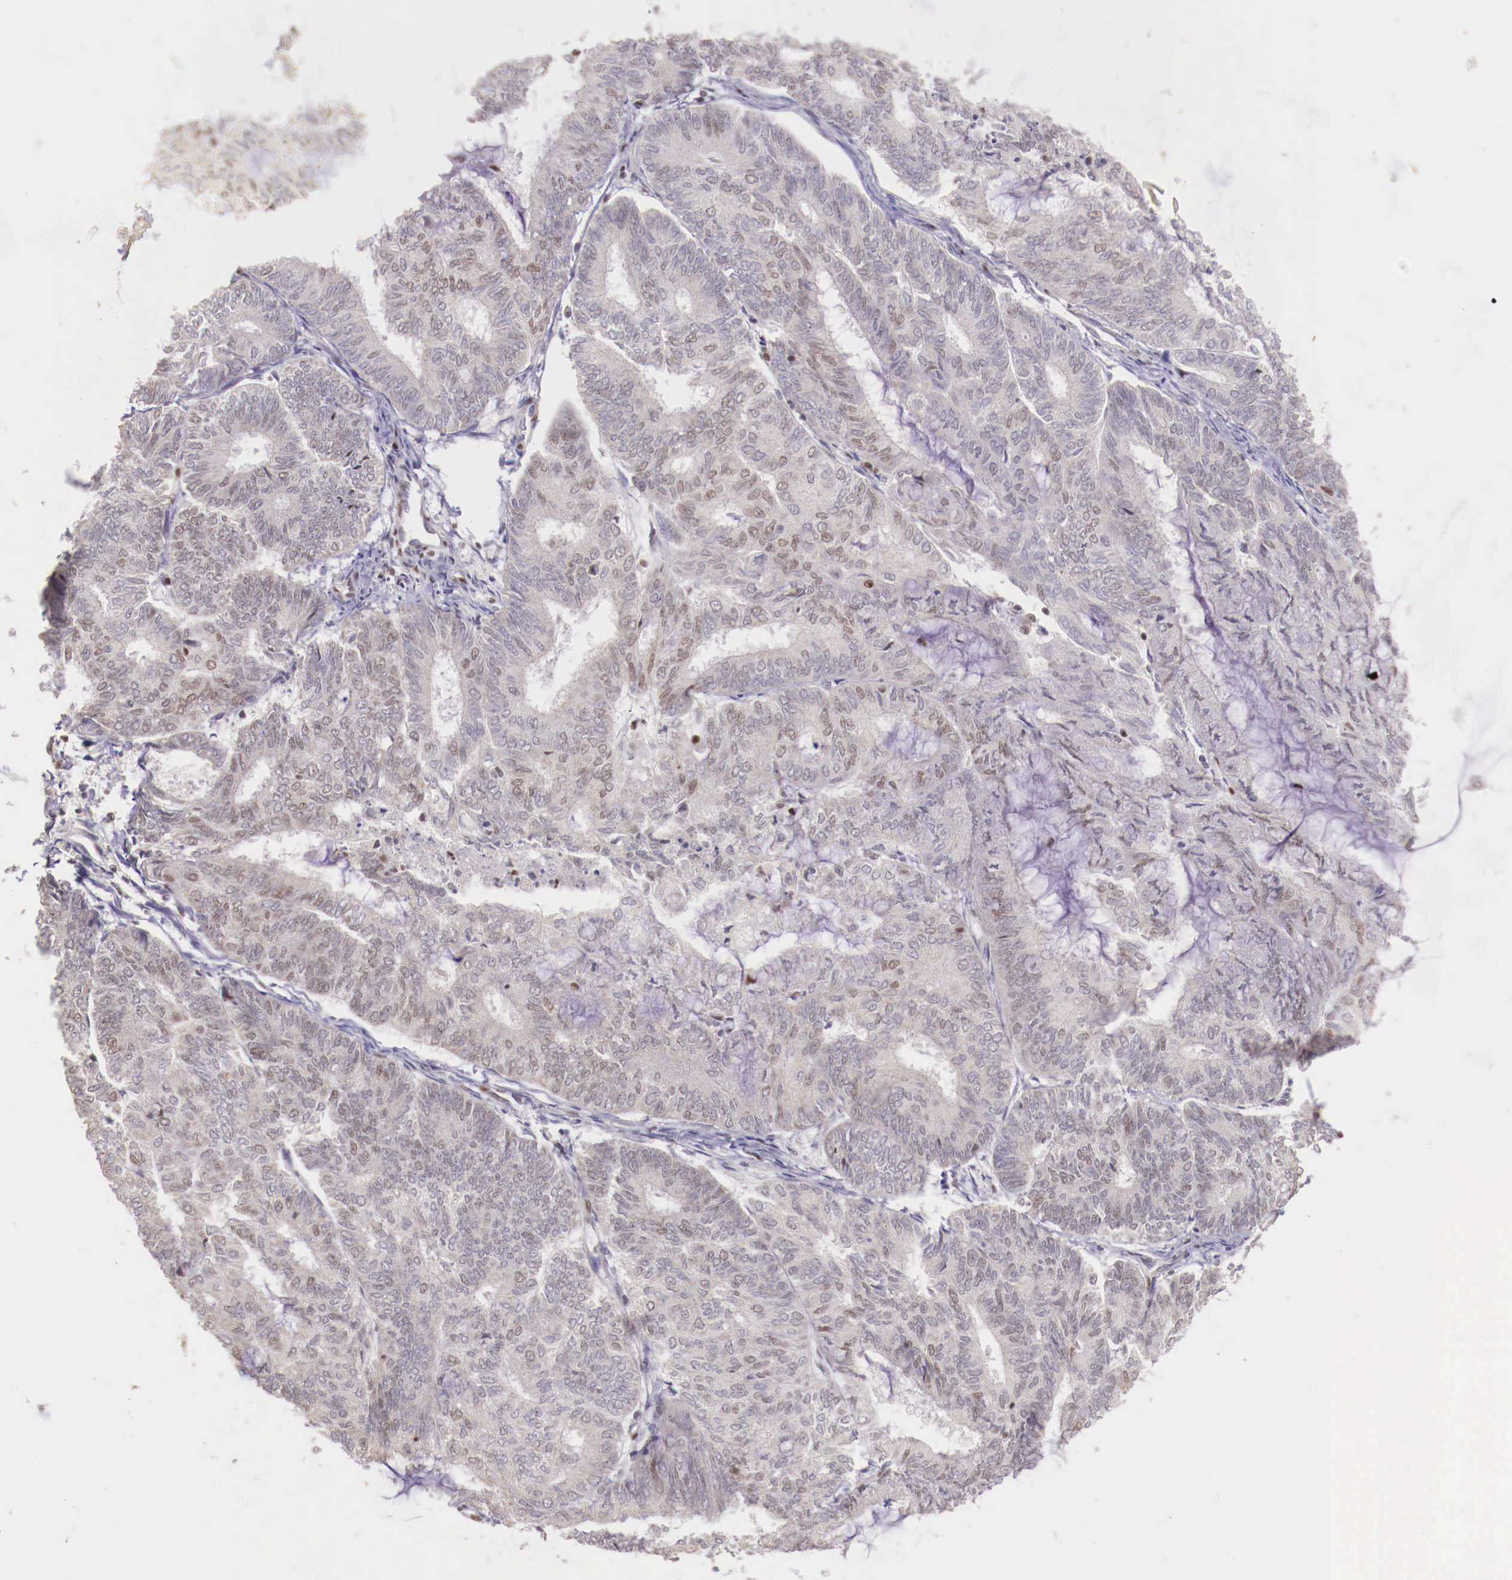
{"staining": {"intensity": "weak", "quantity": "<25%", "location": "nuclear"}, "tissue": "endometrial cancer", "cell_type": "Tumor cells", "image_type": "cancer", "snomed": [{"axis": "morphology", "description": "Adenocarcinoma, NOS"}, {"axis": "topography", "description": "Endometrium"}], "caption": "This is a image of immunohistochemistry (IHC) staining of adenocarcinoma (endometrial), which shows no positivity in tumor cells. (Stains: DAB immunohistochemistry with hematoxylin counter stain, Microscopy: brightfield microscopy at high magnification).", "gene": "SP1", "patient": {"sex": "female", "age": 59}}